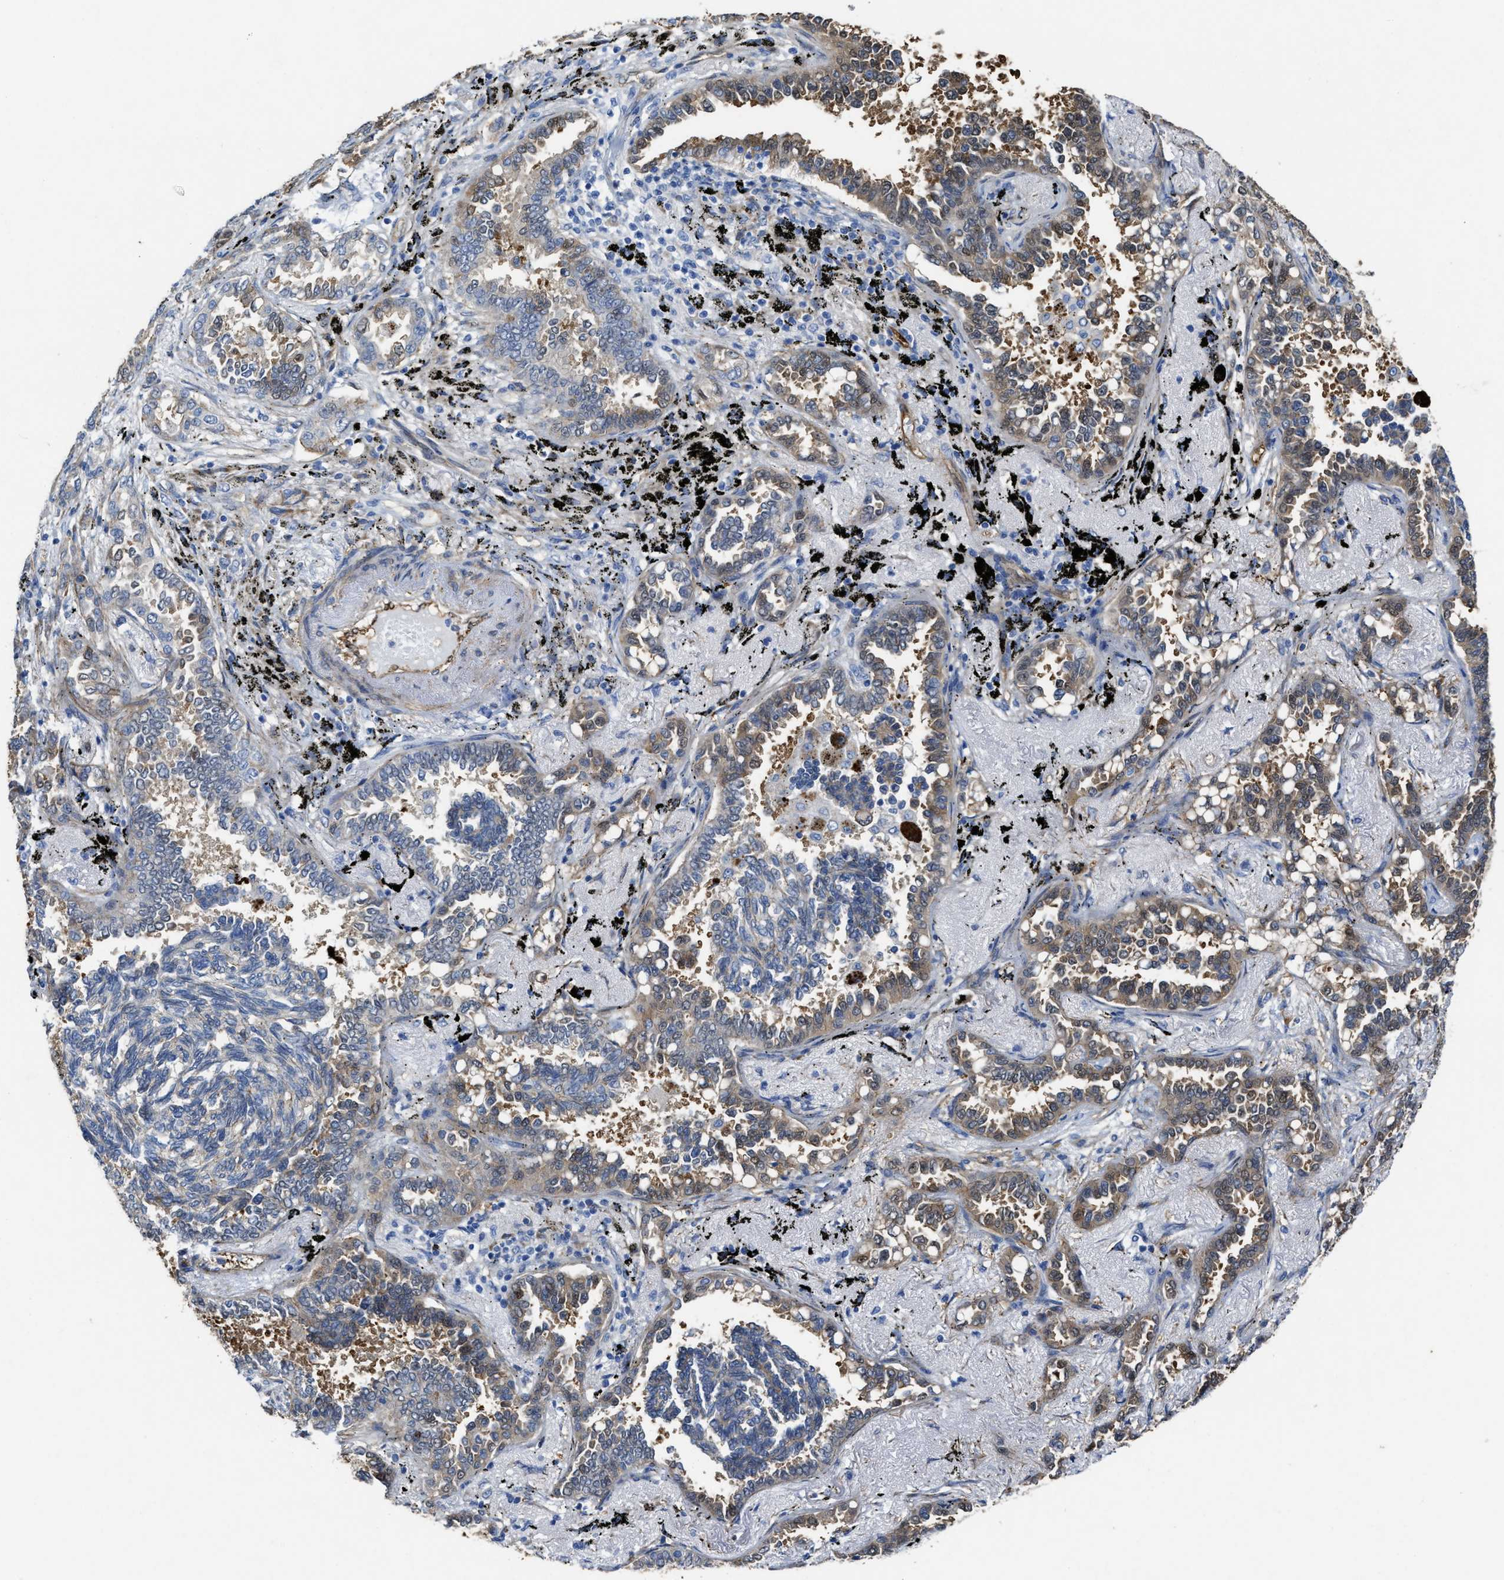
{"staining": {"intensity": "weak", "quantity": ">75%", "location": "cytoplasmic/membranous"}, "tissue": "lung cancer", "cell_type": "Tumor cells", "image_type": "cancer", "snomed": [{"axis": "morphology", "description": "Adenocarcinoma, NOS"}, {"axis": "topography", "description": "Lung"}], "caption": "IHC of adenocarcinoma (lung) displays low levels of weak cytoplasmic/membranous staining in approximately >75% of tumor cells.", "gene": "ASS1", "patient": {"sex": "male", "age": 59}}